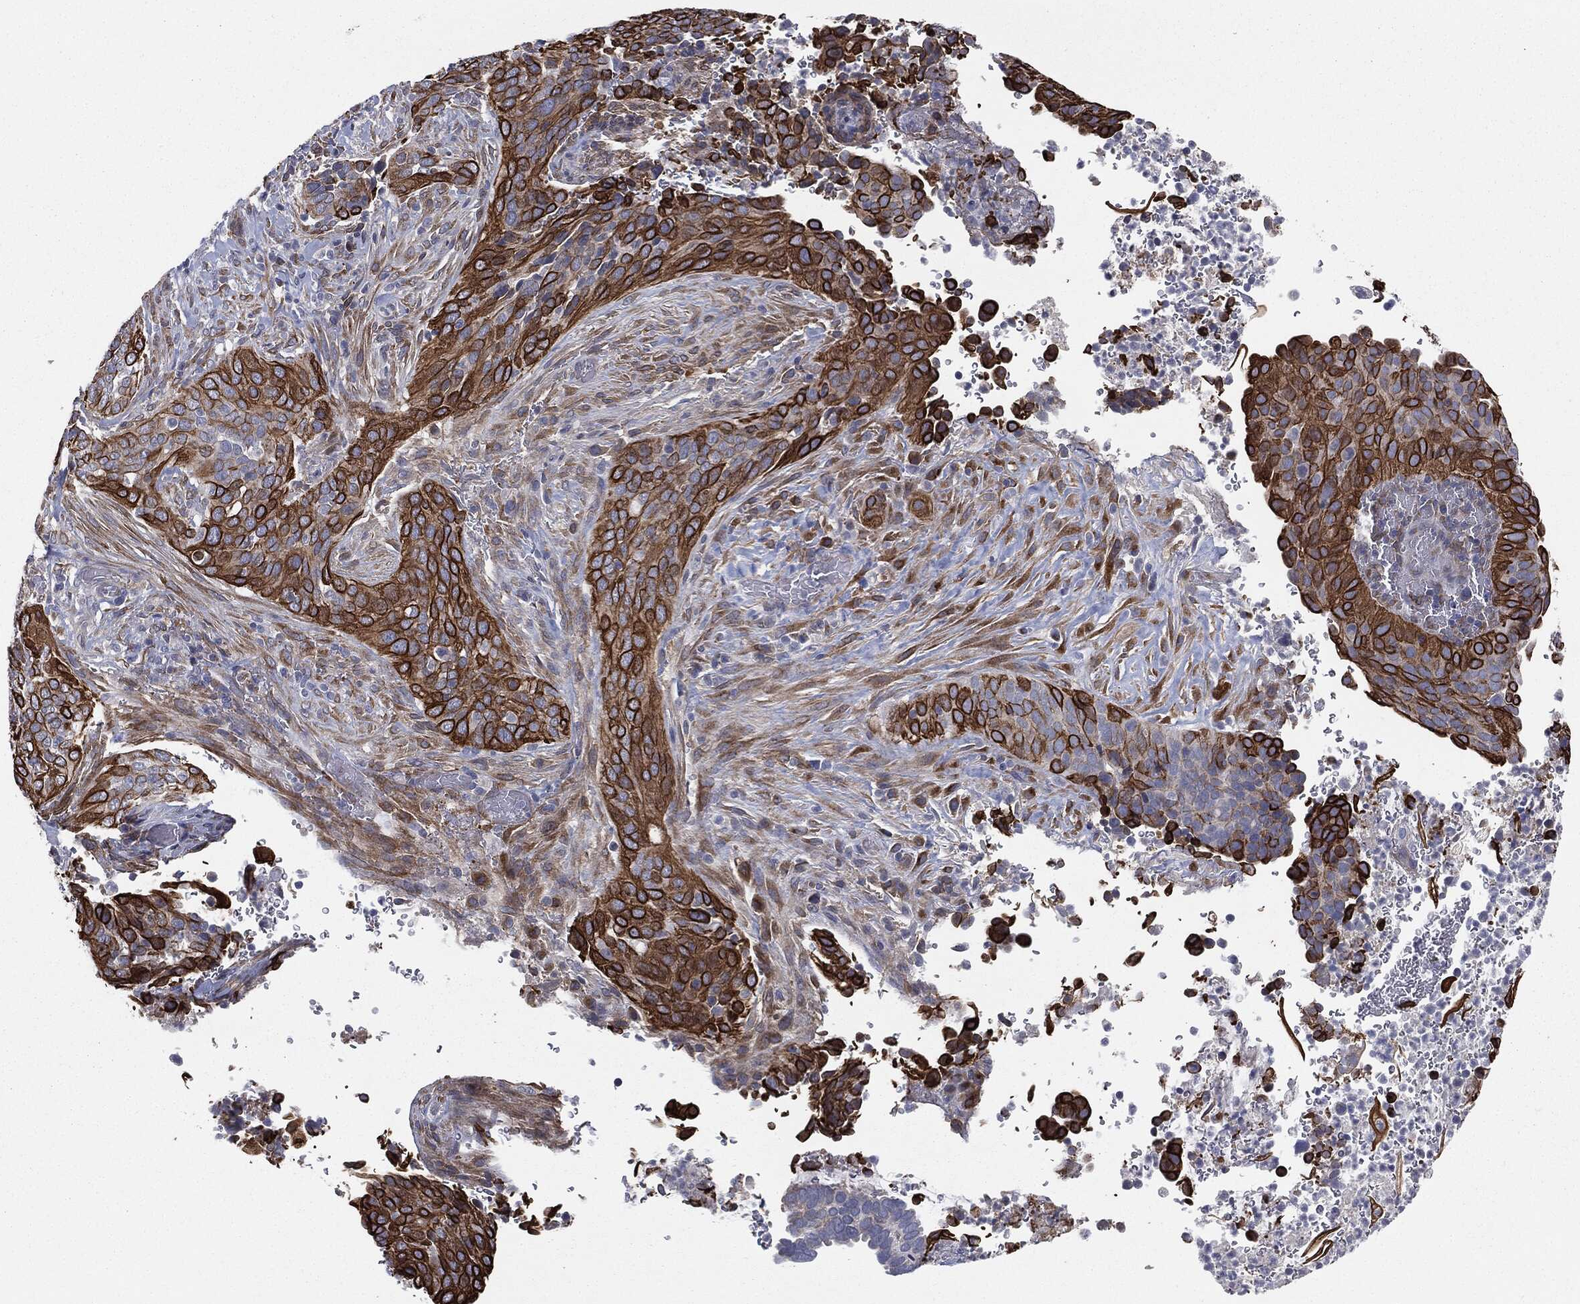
{"staining": {"intensity": "strong", "quantity": ">75%", "location": "cytoplasmic/membranous"}, "tissue": "cervical cancer", "cell_type": "Tumor cells", "image_type": "cancer", "snomed": [{"axis": "morphology", "description": "Squamous cell carcinoma, NOS"}, {"axis": "topography", "description": "Cervix"}], "caption": "DAB immunohistochemical staining of human squamous cell carcinoma (cervical) displays strong cytoplasmic/membranous protein positivity in approximately >75% of tumor cells. (IHC, brightfield microscopy, high magnification).", "gene": "KRT5", "patient": {"sex": "female", "age": 38}}